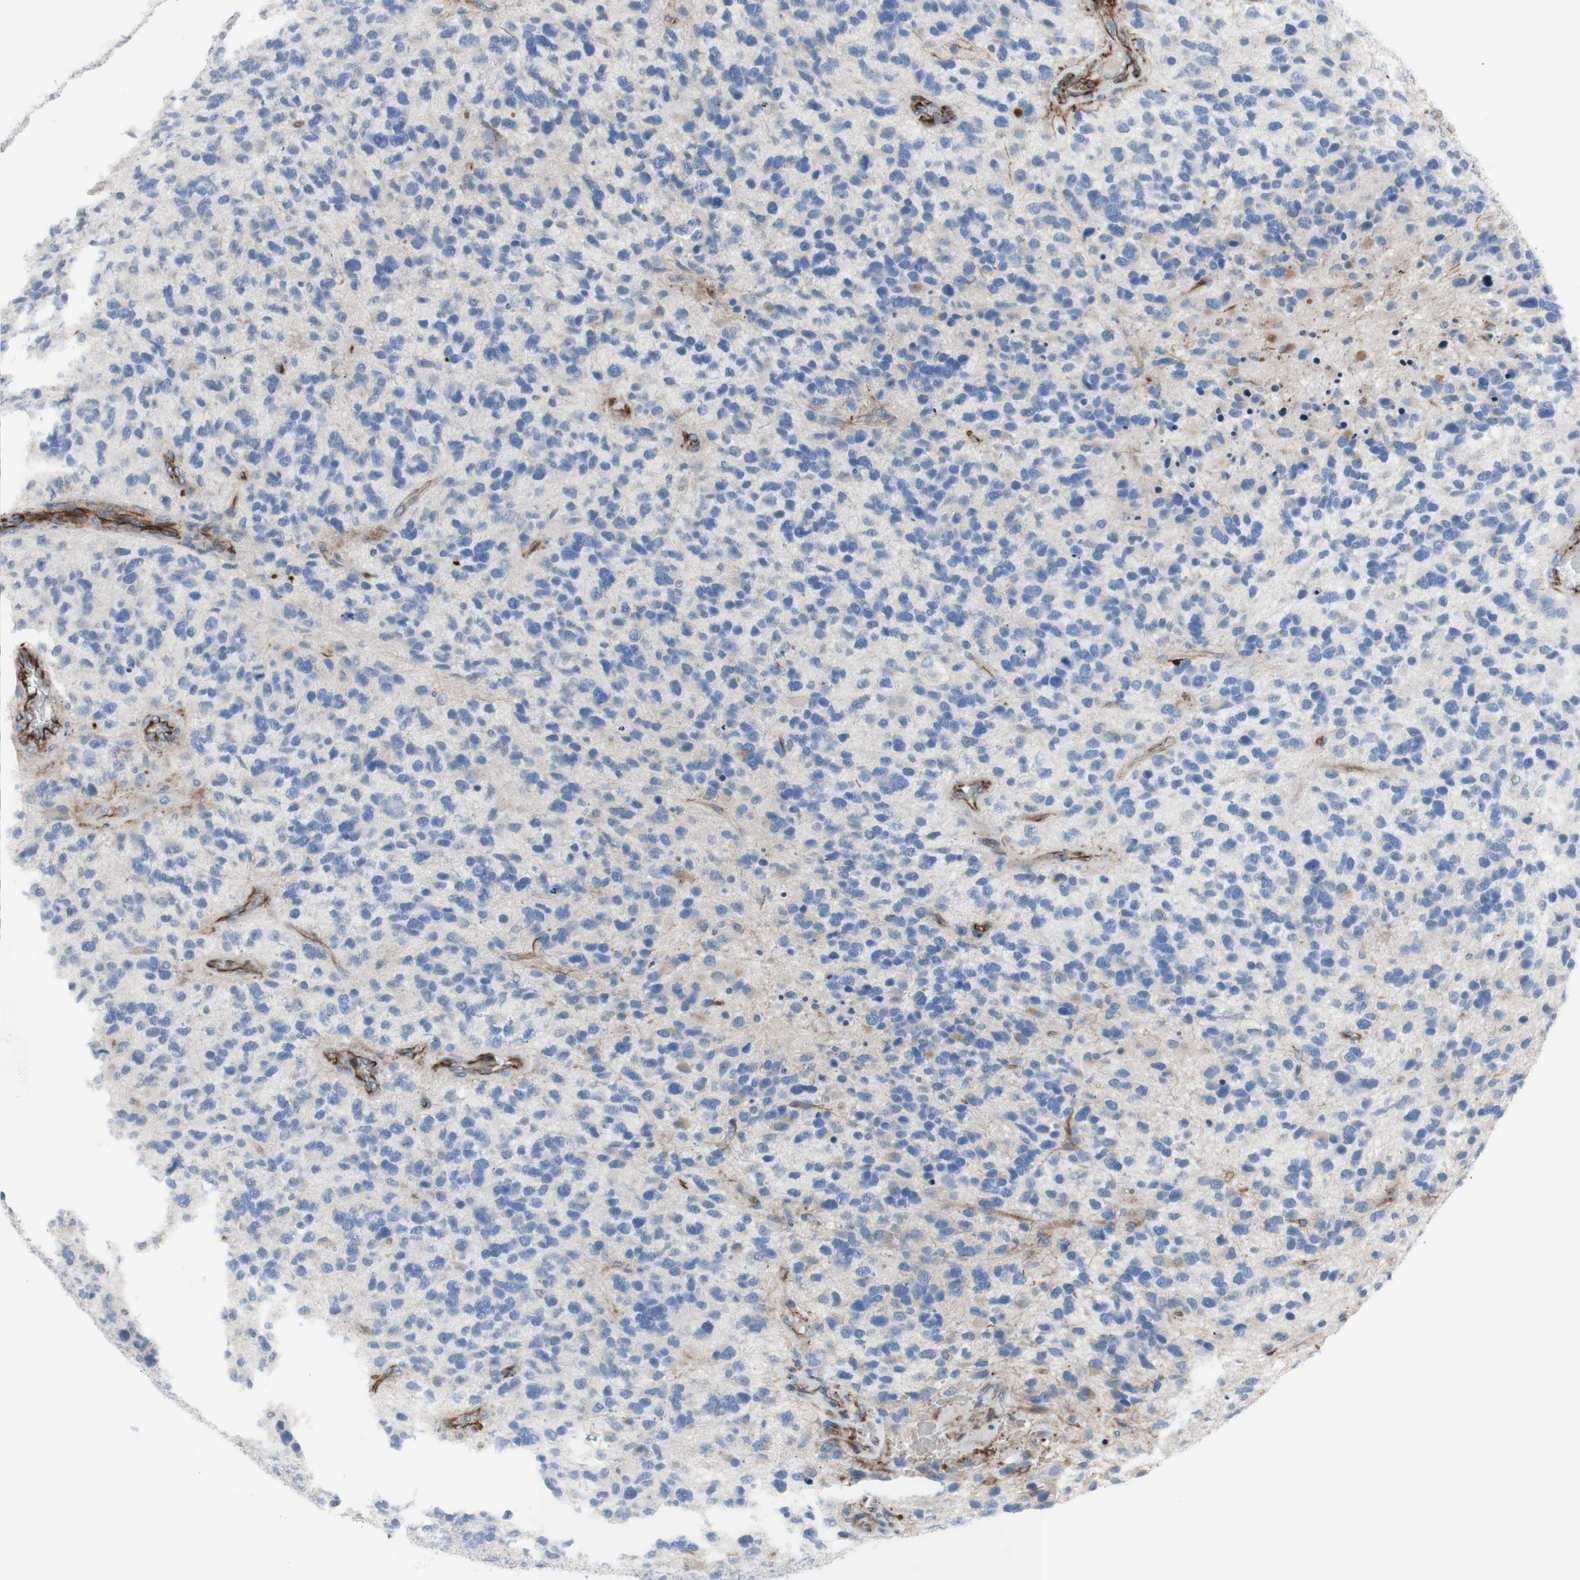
{"staining": {"intensity": "negative", "quantity": "none", "location": "none"}, "tissue": "glioma", "cell_type": "Tumor cells", "image_type": "cancer", "snomed": [{"axis": "morphology", "description": "Glioma, malignant, High grade"}, {"axis": "topography", "description": "Brain"}], "caption": "Image shows no protein positivity in tumor cells of high-grade glioma (malignant) tissue.", "gene": "AGPAT5", "patient": {"sex": "female", "age": 58}}